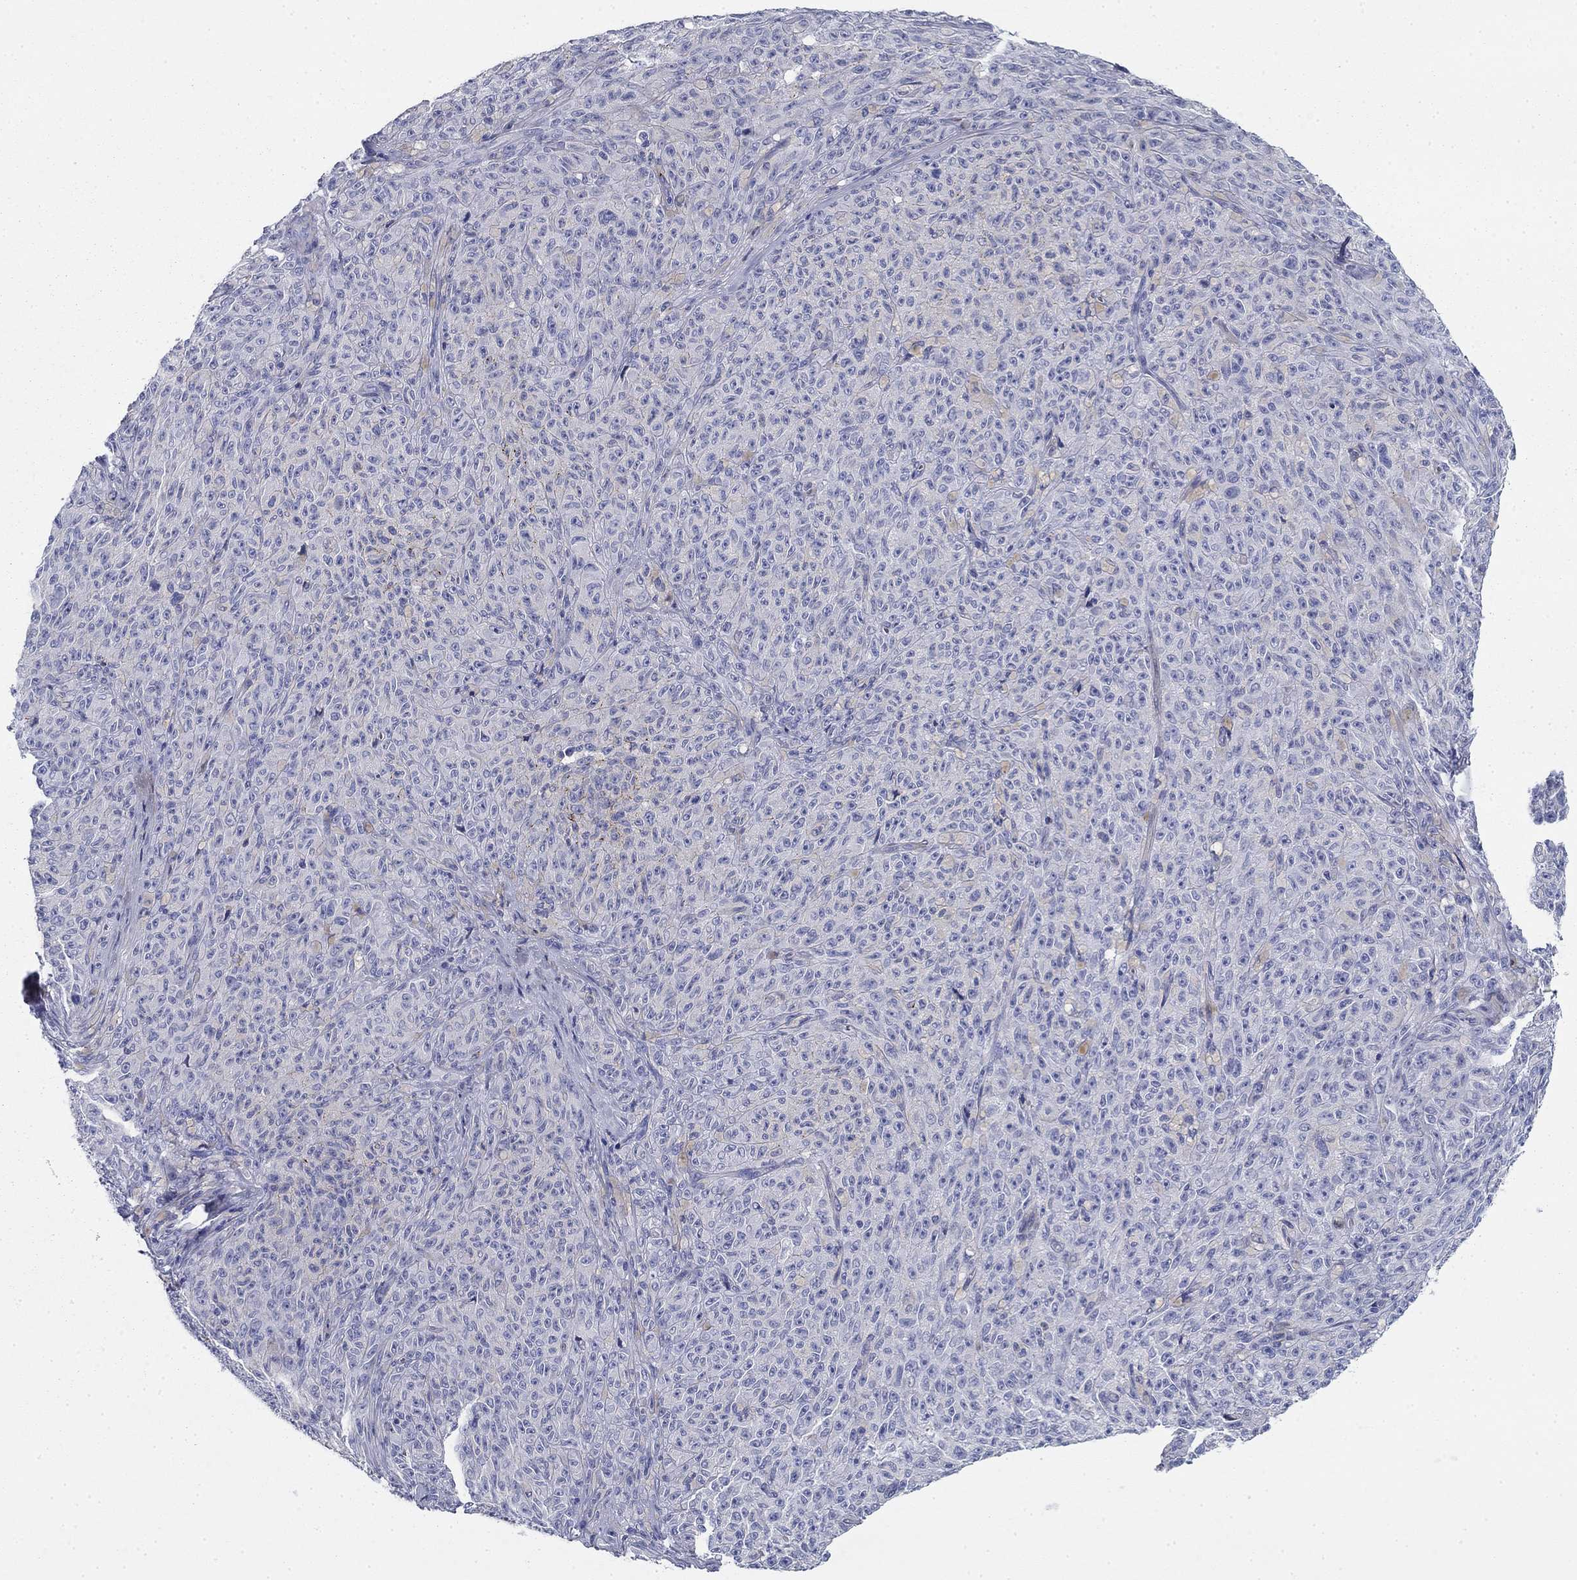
{"staining": {"intensity": "negative", "quantity": "none", "location": "none"}, "tissue": "melanoma", "cell_type": "Tumor cells", "image_type": "cancer", "snomed": [{"axis": "morphology", "description": "Malignant melanoma, NOS"}, {"axis": "topography", "description": "Skin"}], "caption": "Immunohistochemical staining of melanoma shows no significant expression in tumor cells.", "gene": "GPC1", "patient": {"sex": "female", "age": 82}}